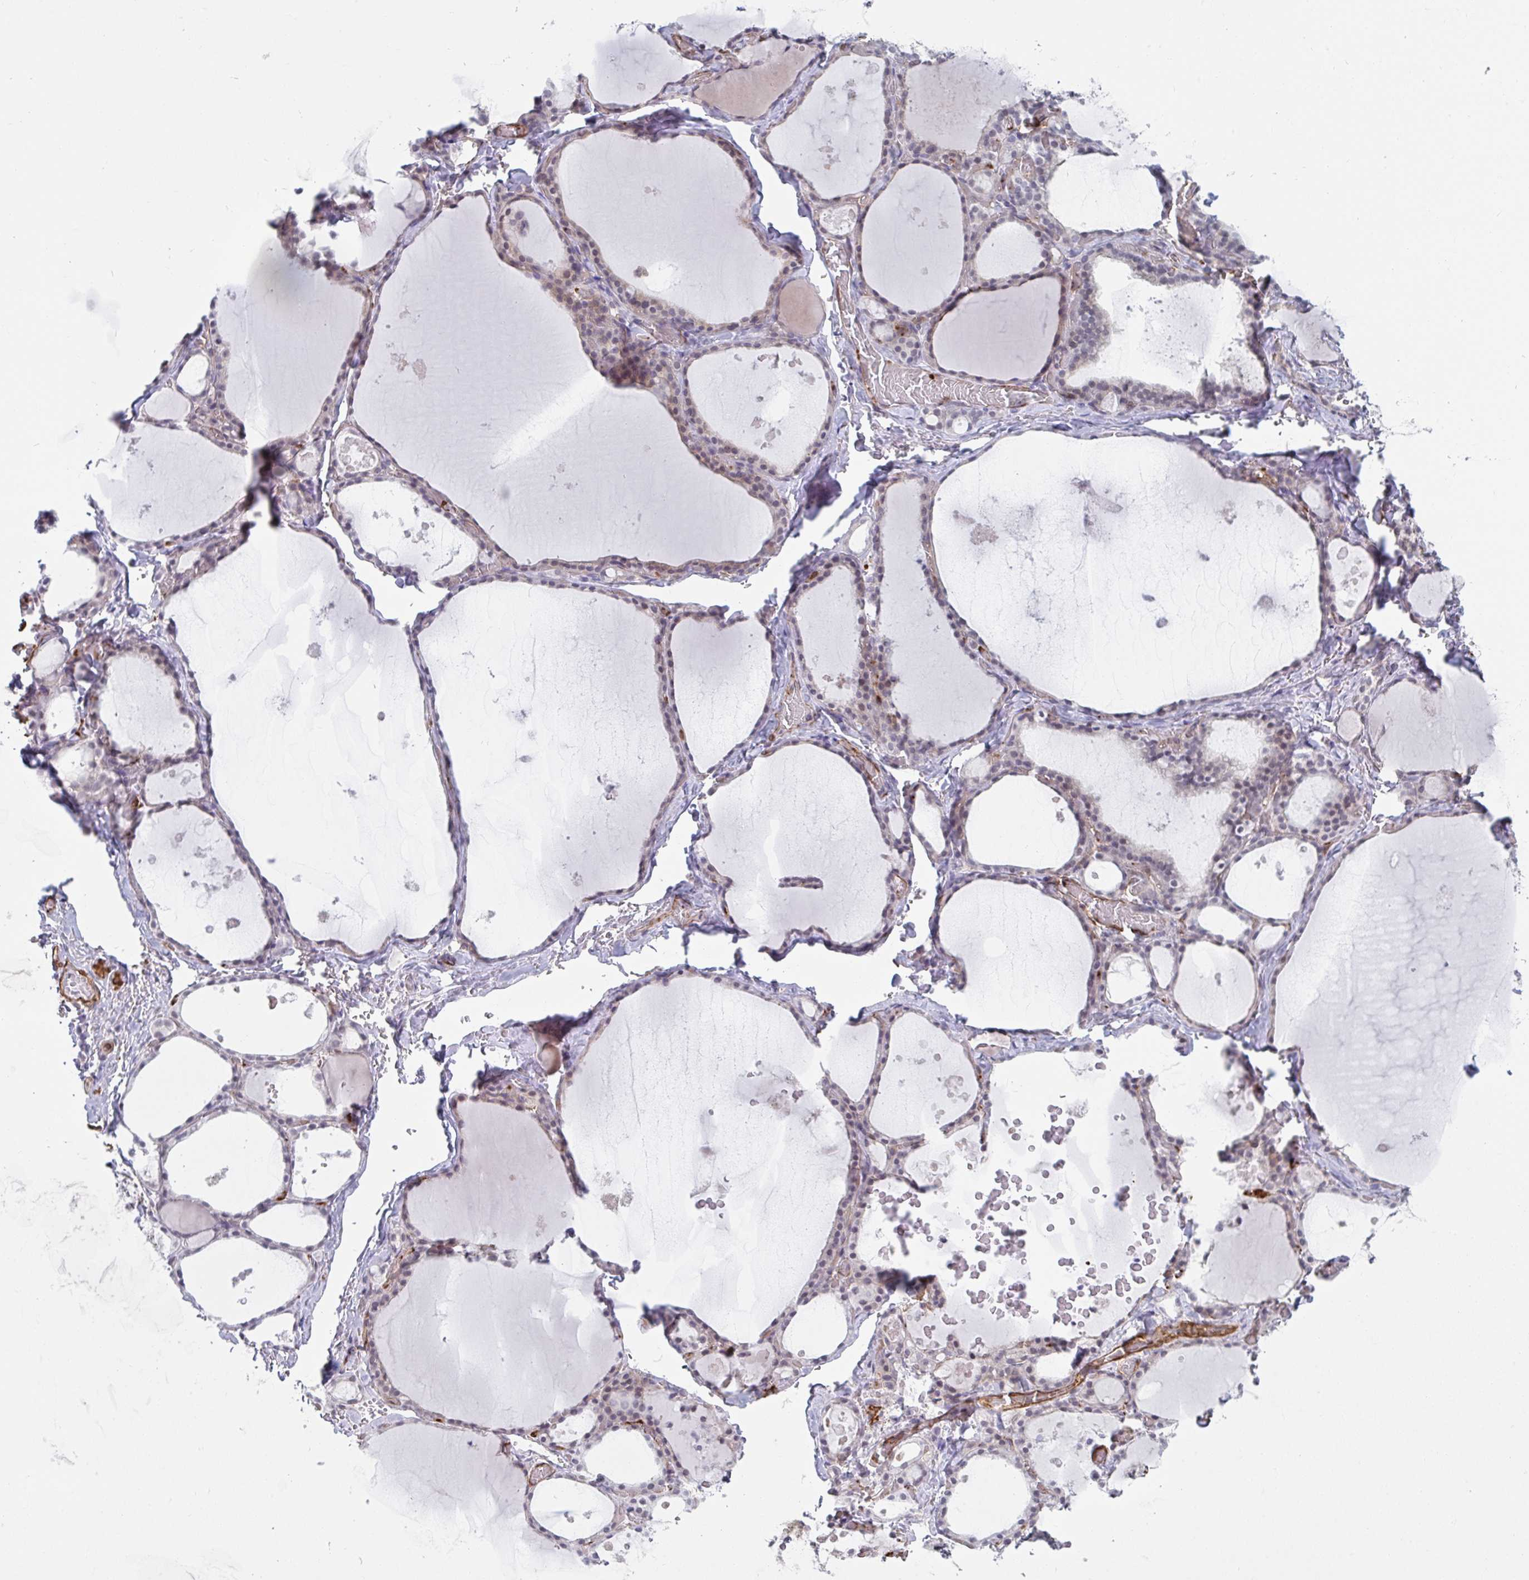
{"staining": {"intensity": "negative", "quantity": "none", "location": "none"}, "tissue": "thyroid gland", "cell_type": "Glandular cells", "image_type": "normal", "snomed": [{"axis": "morphology", "description": "Normal tissue, NOS"}, {"axis": "topography", "description": "Thyroid gland"}], "caption": "The image demonstrates no staining of glandular cells in unremarkable thyroid gland. Nuclei are stained in blue.", "gene": "NEURL4", "patient": {"sex": "male", "age": 56}}